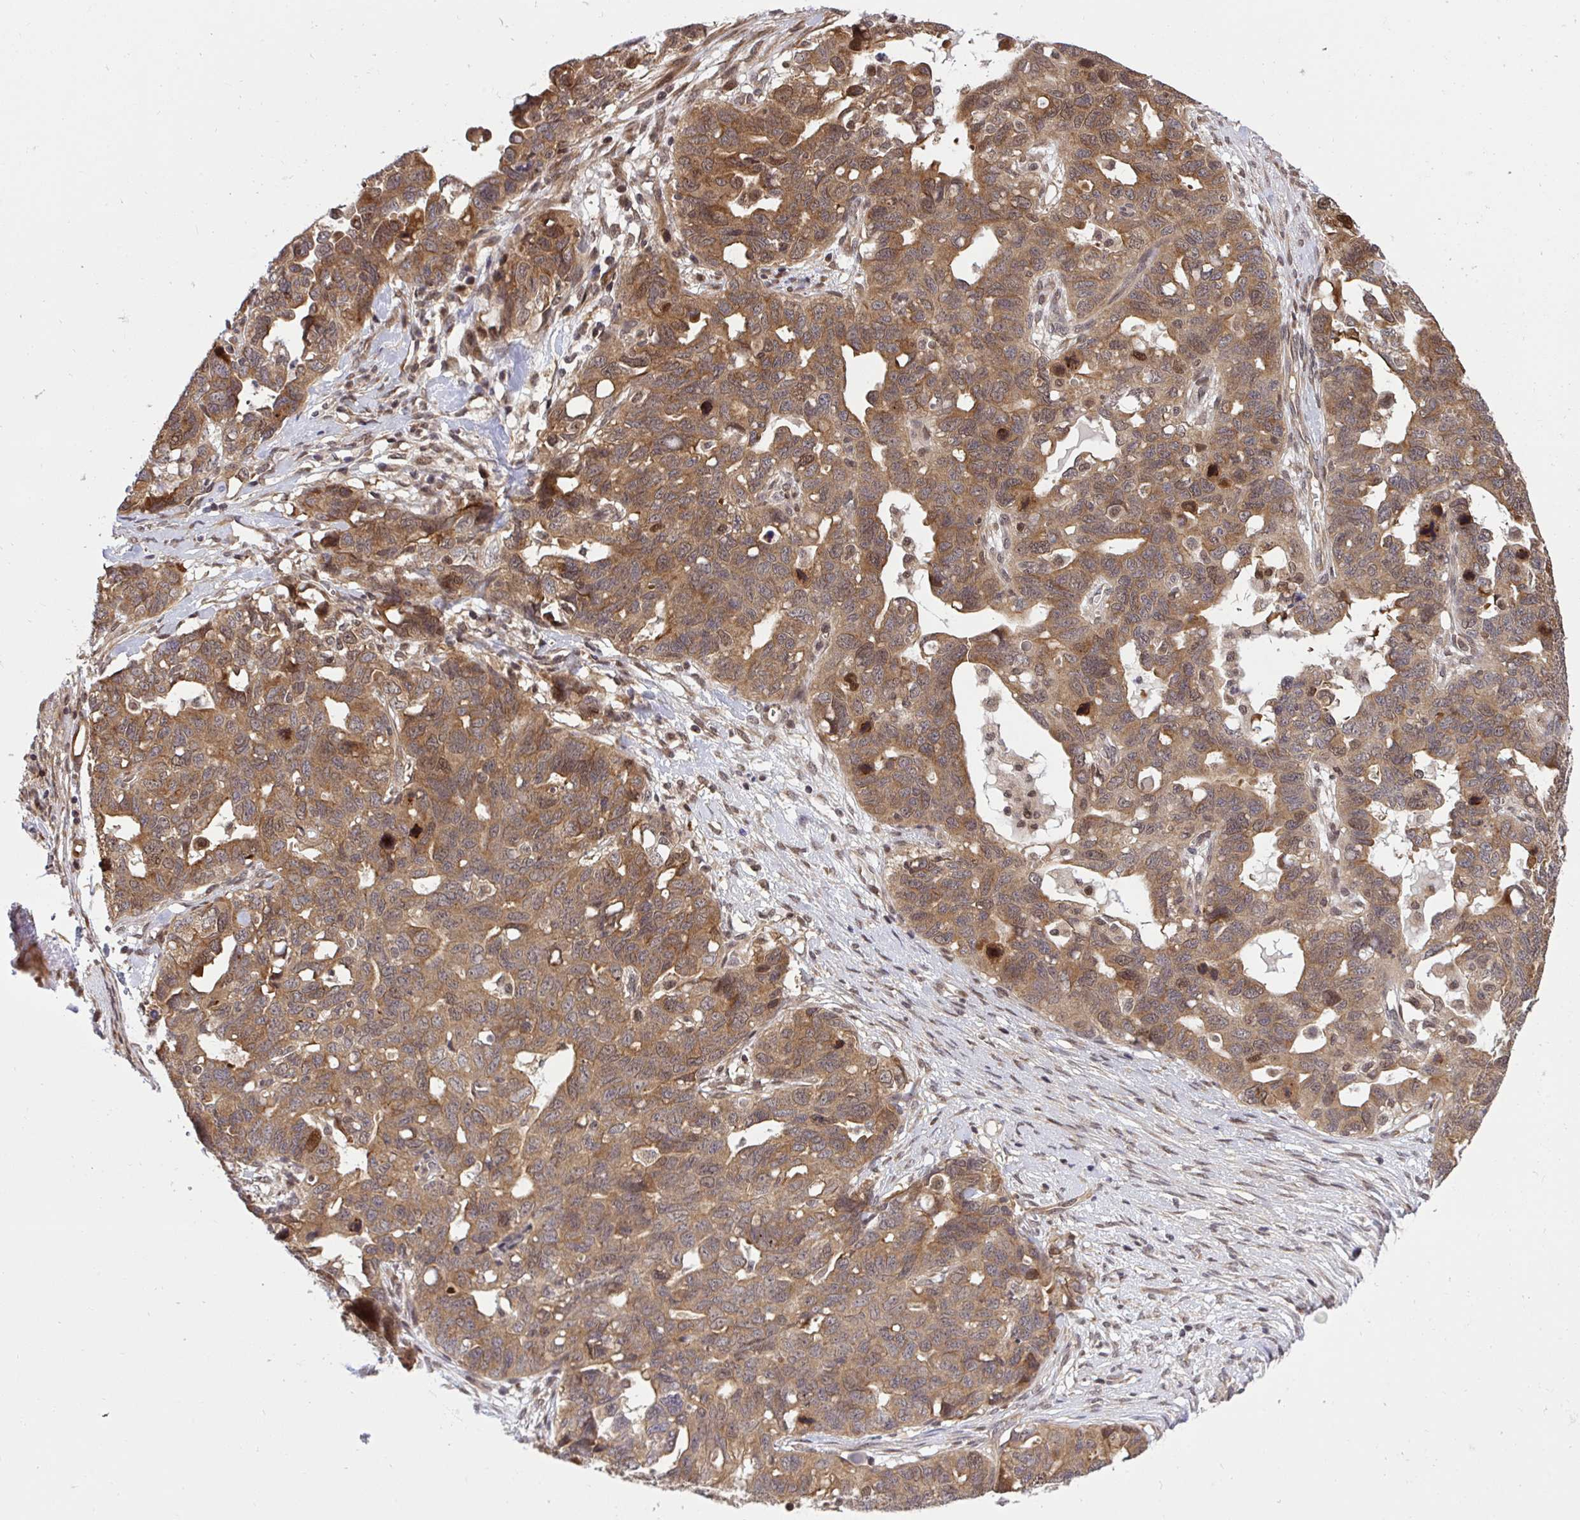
{"staining": {"intensity": "moderate", "quantity": ">75%", "location": "cytoplasmic/membranous"}, "tissue": "ovarian cancer", "cell_type": "Tumor cells", "image_type": "cancer", "snomed": [{"axis": "morphology", "description": "Cystadenocarcinoma, serous, NOS"}, {"axis": "topography", "description": "Ovary"}], "caption": "Immunohistochemical staining of ovarian cancer shows moderate cytoplasmic/membranous protein positivity in approximately >75% of tumor cells.", "gene": "ERI1", "patient": {"sex": "female", "age": 69}}